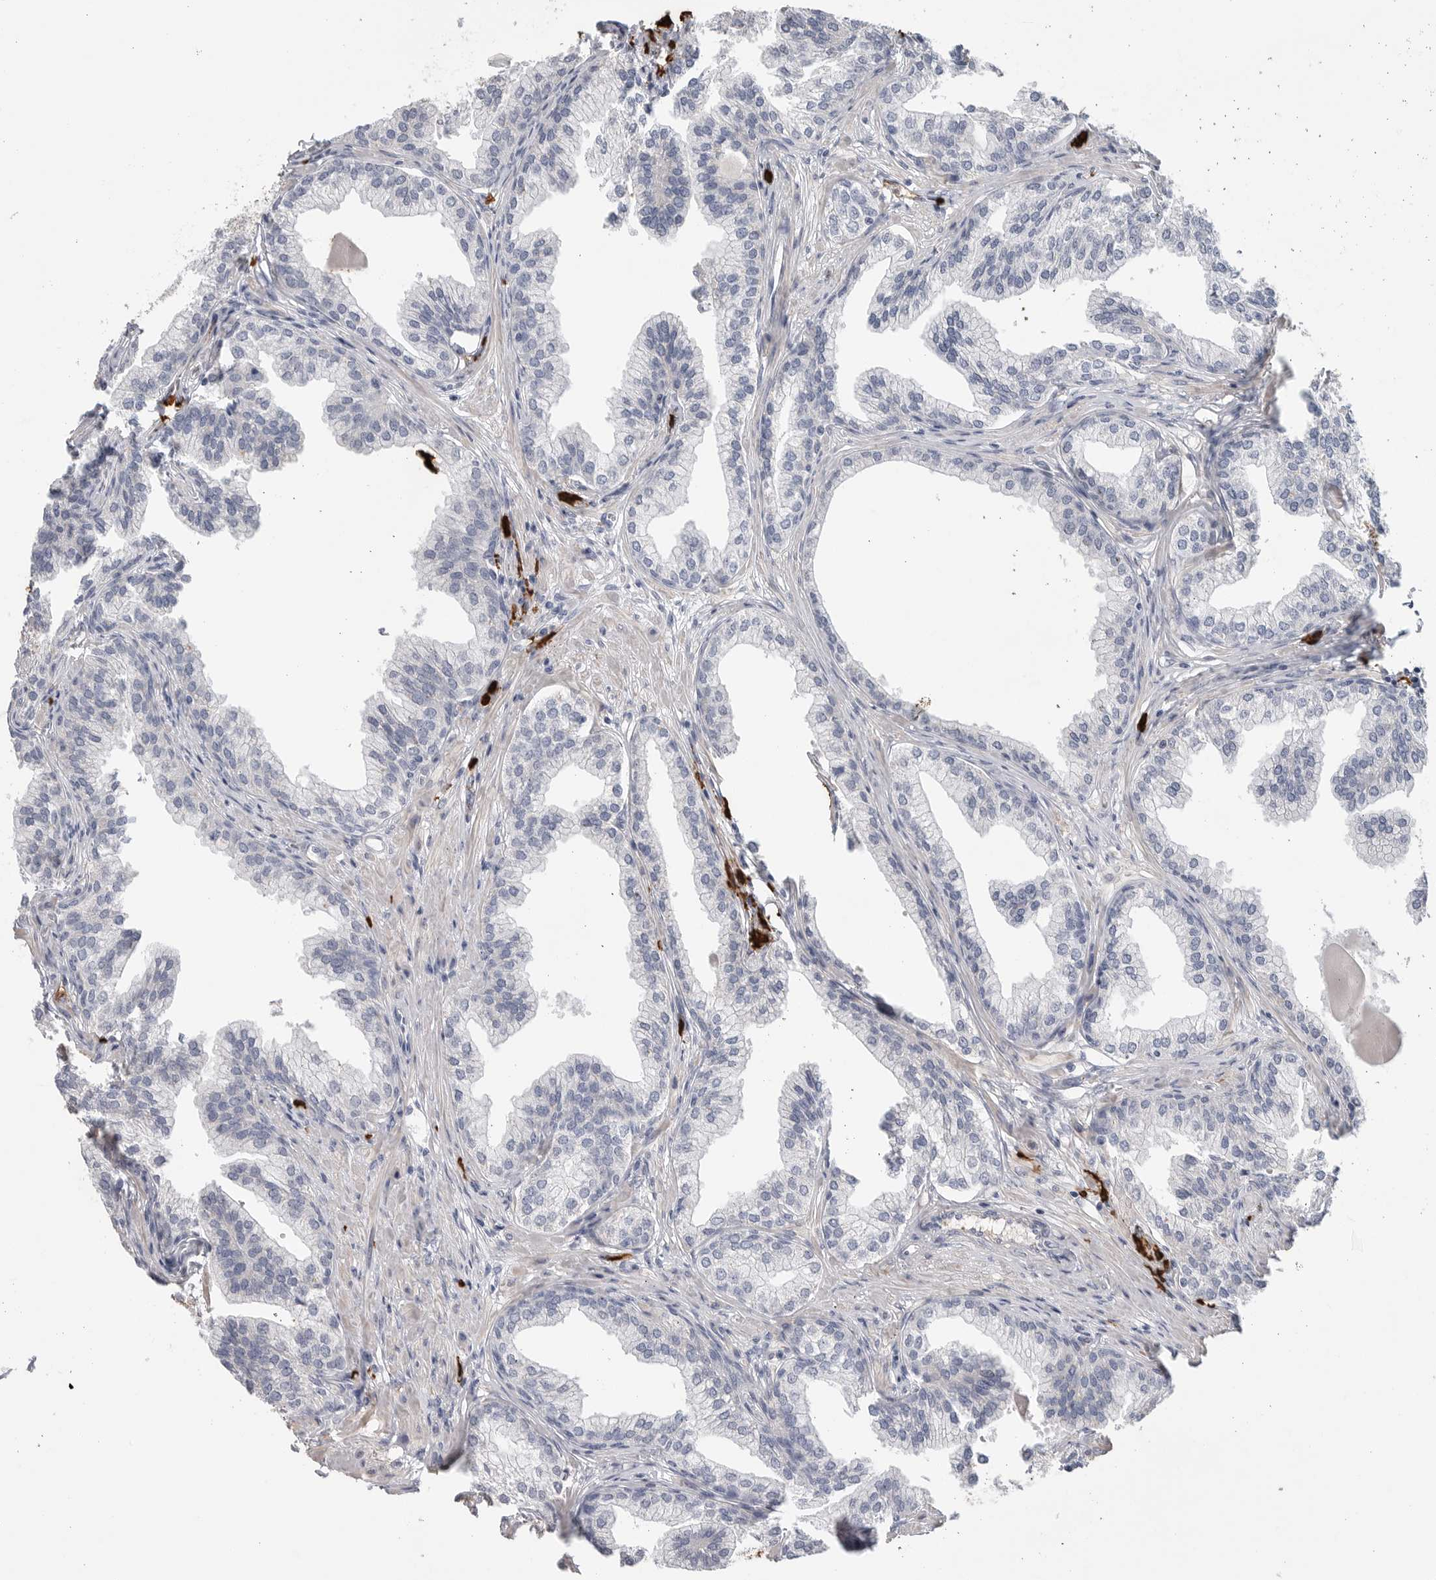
{"staining": {"intensity": "negative", "quantity": "none", "location": "none"}, "tissue": "prostate", "cell_type": "Glandular cells", "image_type": "normal", "snomed": [{"axis": "morphology", "description": "Normal tissue, NOS"}, {"axis": "morphology", "description": "Urothelial carcinoma, Low grade"}, {"axis": "topography", "description": "Urinary bladder"}, {"axis": "topography", "description": "Prostate"}], "caption": "The micrograph demonstrates no significant staining in glandular cells of prostate.", "gene": "CYB561D1", "patient": {"sex": "male", "age": 60}}